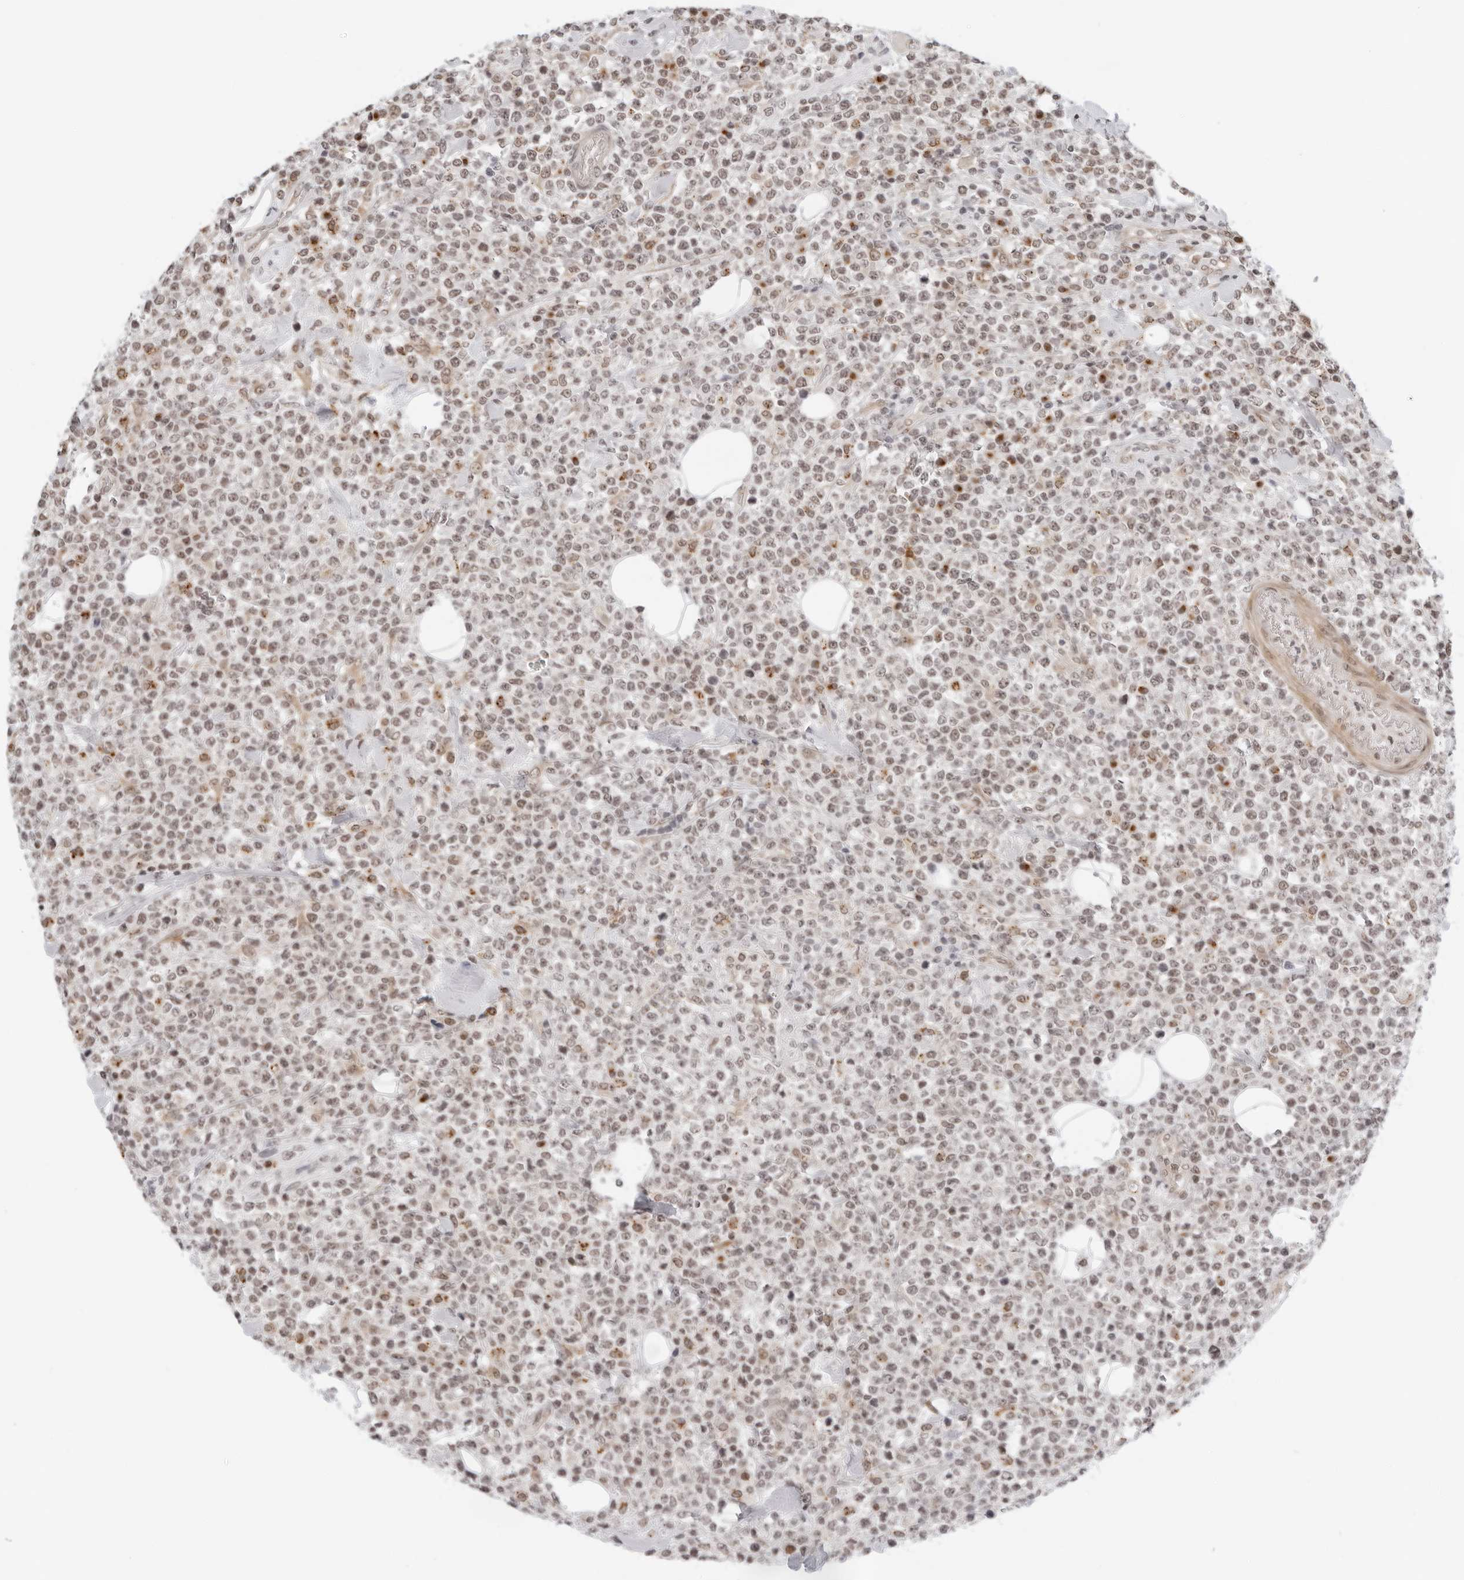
{"staining": {"intensity": "moderate", "quantity": ">75%", "location": "nuclear"}, "tissue": "lymphoma", "cell_type": "Tumor cells", "image_type": "cancer", "snomed": [{"axis": "morphology", "description": "Malignant lymphoma, non-Hodgkin's type, High grade"}, {"axis": "topography", "description": "Colon"}], "caption": "Lymphoma stained with a brown dye demonstrates moderate nuclear positive expression in approximately >75% of tumor cells.", "gene": "TOX4", "patient": {"sex": "female", "age": 53}}